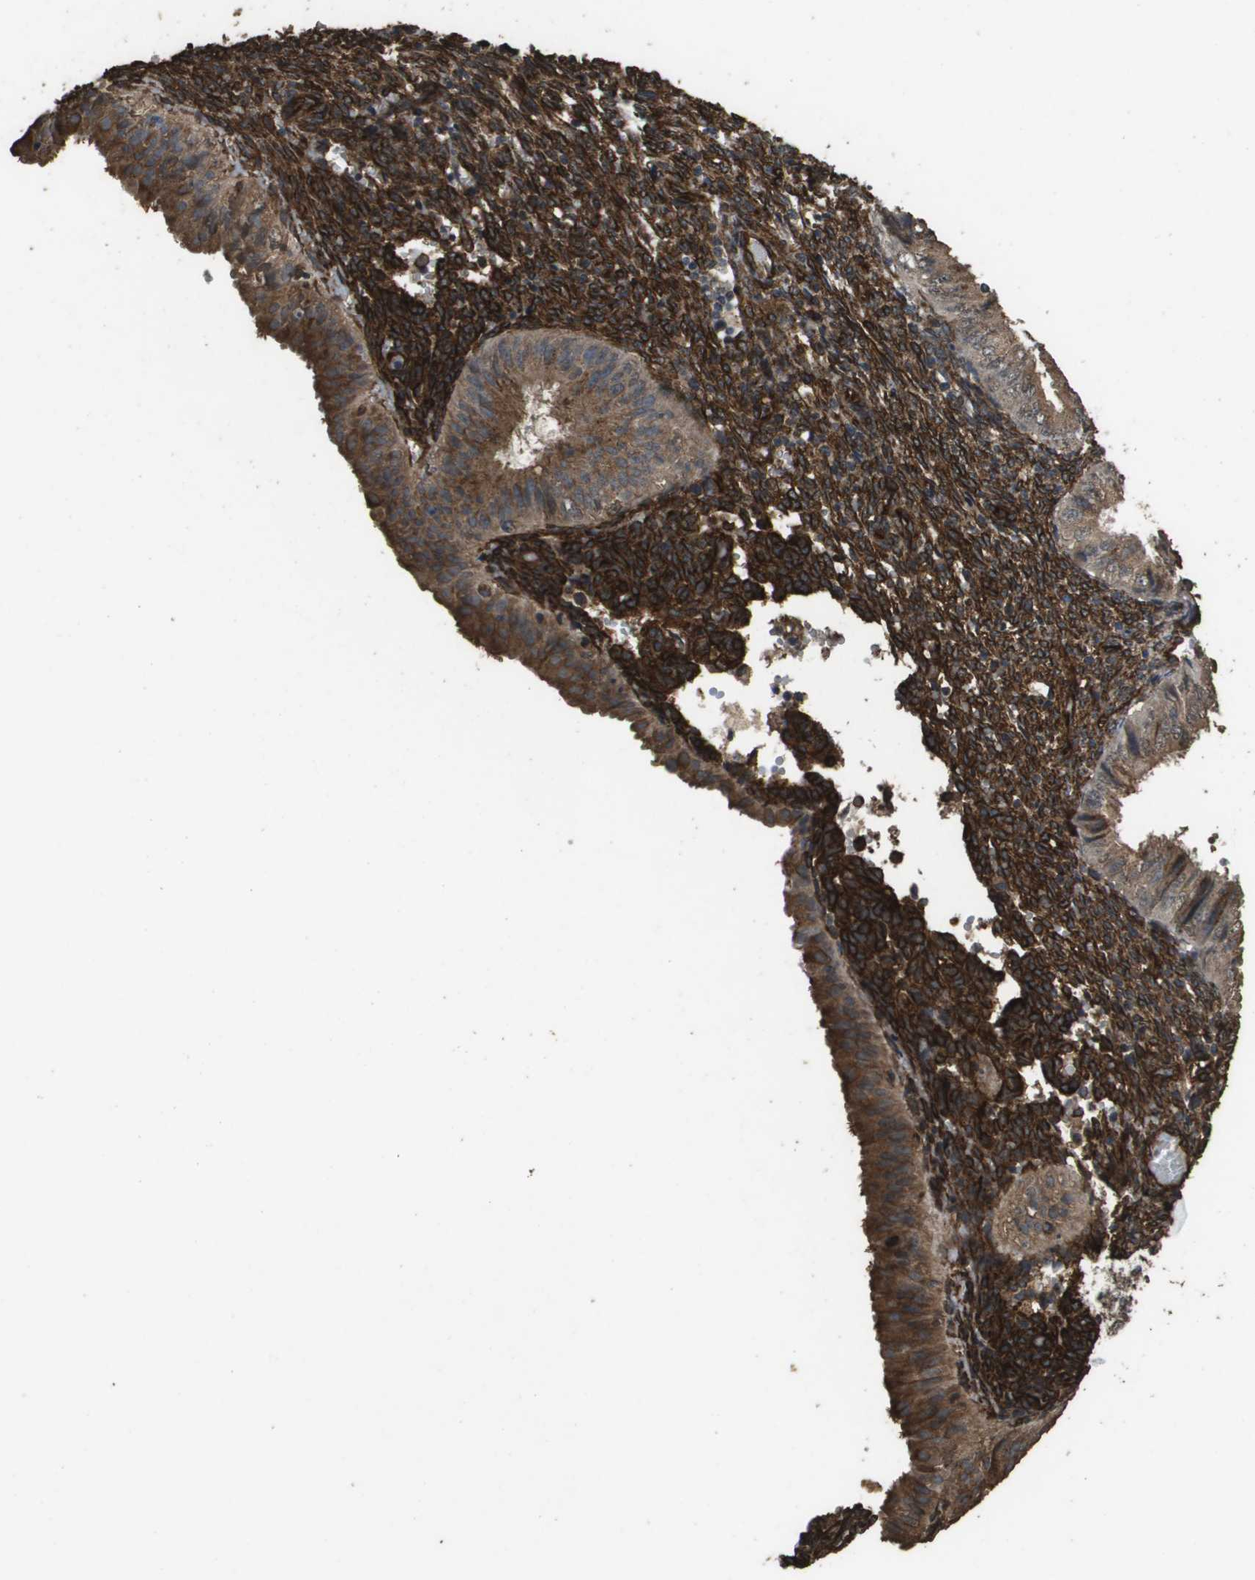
{"staining": {"intensity": "moderate", "quantity": ">75%", "location": "cytoplasmic/membranous"}, "tissue": "endometrial cancer", "cell_type": "Tumor cells", "image_type": "cancer", "snomed": [{"axis": "morphology", "description": "Normal tissue, NOS"}, {"axis": "morphology", "description": "Adenocarcinoma, NOS"}, {"axis": "topography", "description": "Endometrium"}], "caption": "Moderate cytoplasmic/membranous staining is present in approximately >75% of tumor cells in endometrial adenocarcinoma.", "gene": "AAMP", "patient": {"sex": "female", "age": 53}}